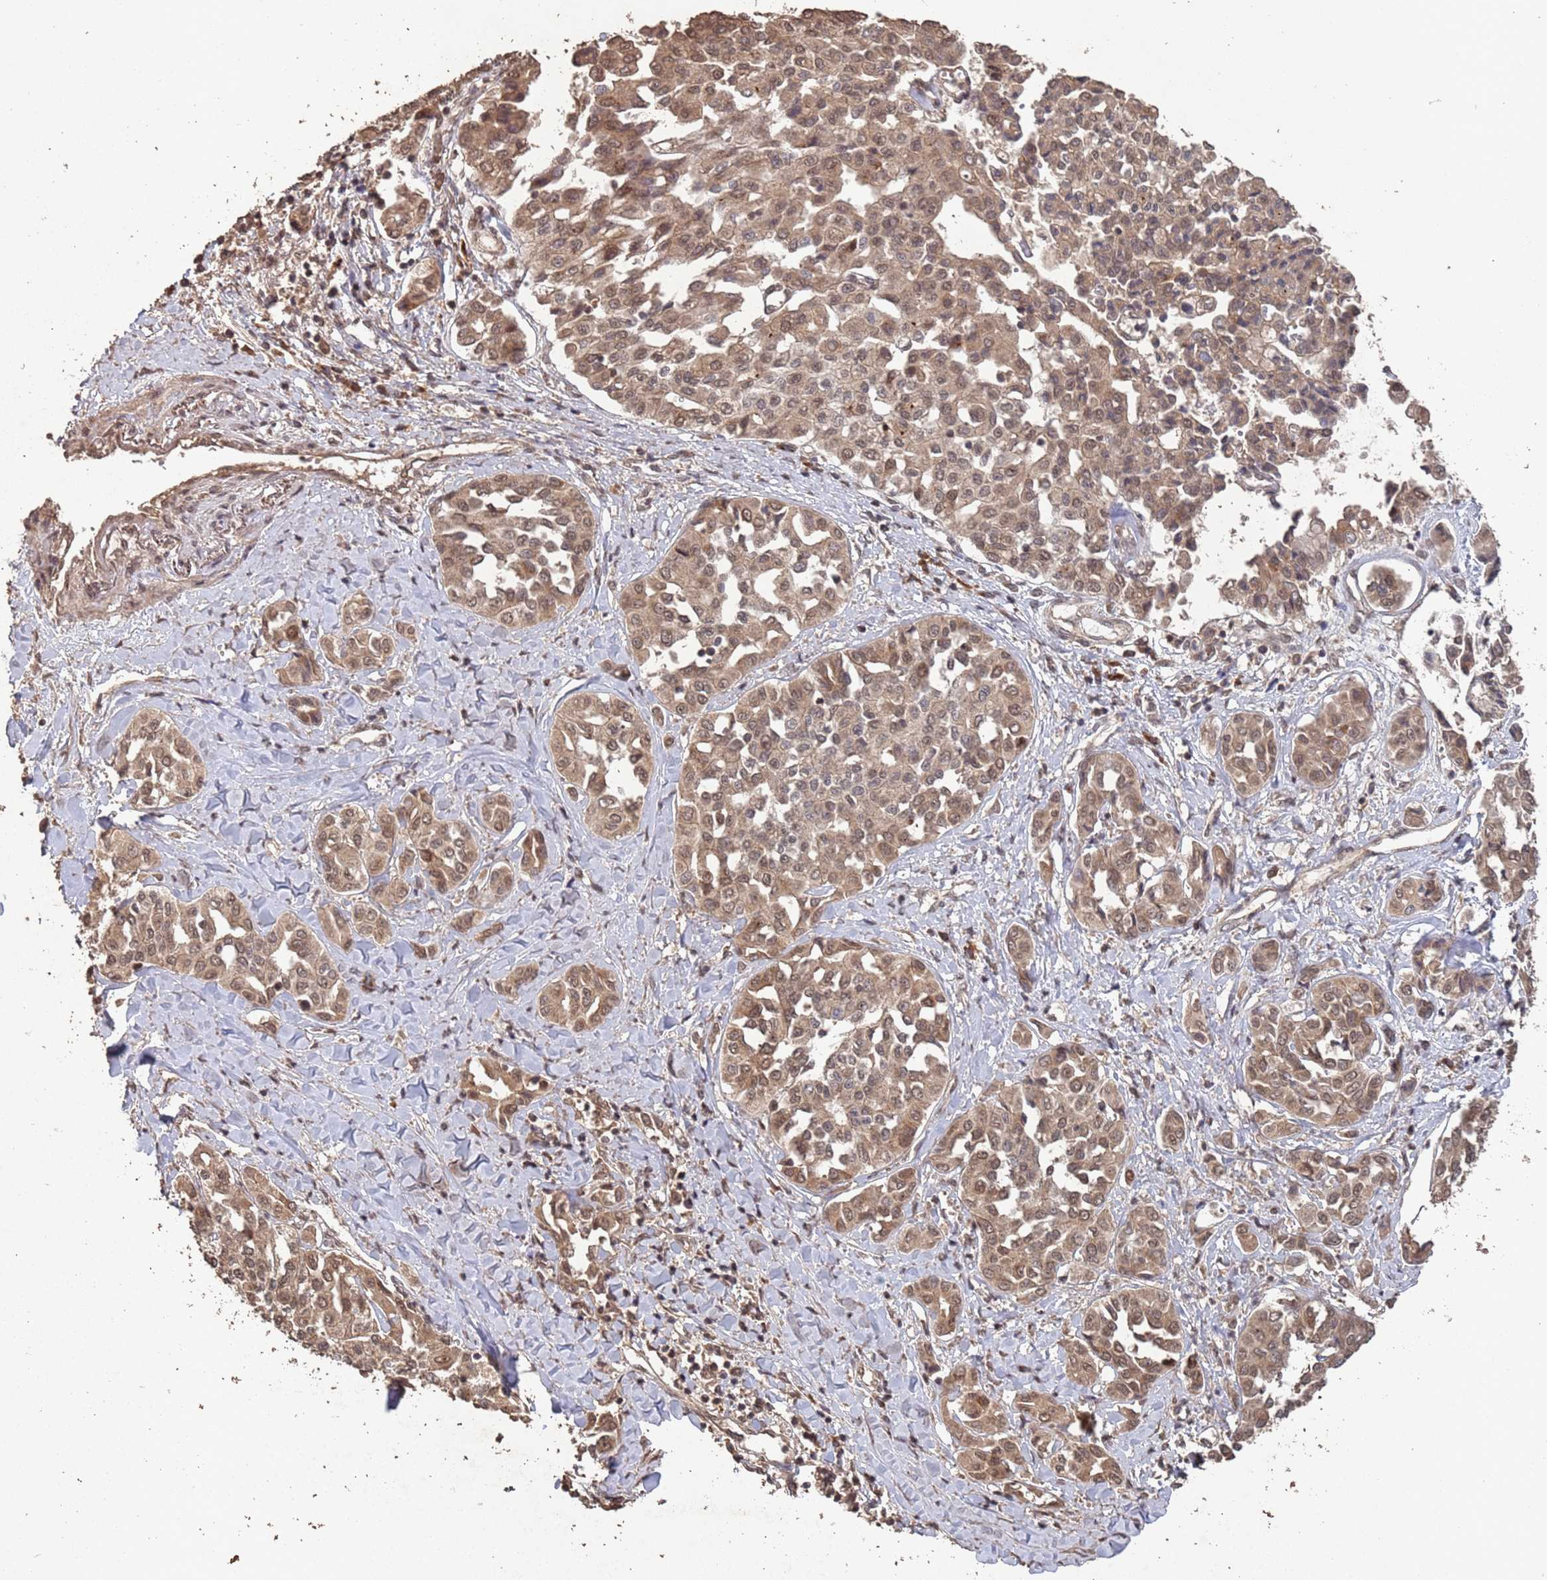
{"staining": {"intensity": "moderate", "quantity": ">75%", "location": "cytoplasmic/membranous,nuclear"}, "tissue": "liver cancer", "cell_type": "Tumor cells", "image_type": "cancer", "snomed": [{"axis": "morphology", "description": "Cholangiocarcinoma"}, {"axis": "topography", "description": "Liver"}], "caption": "IHC of liver cancer (cholangiocarcinoma) demonstrates medium levels of moderate cytoplasmic/membranous and nuclear expression in about >75% of tumor cells.", "gene": "FRAT1", "patient": {"sex": "female", "age": 77}}